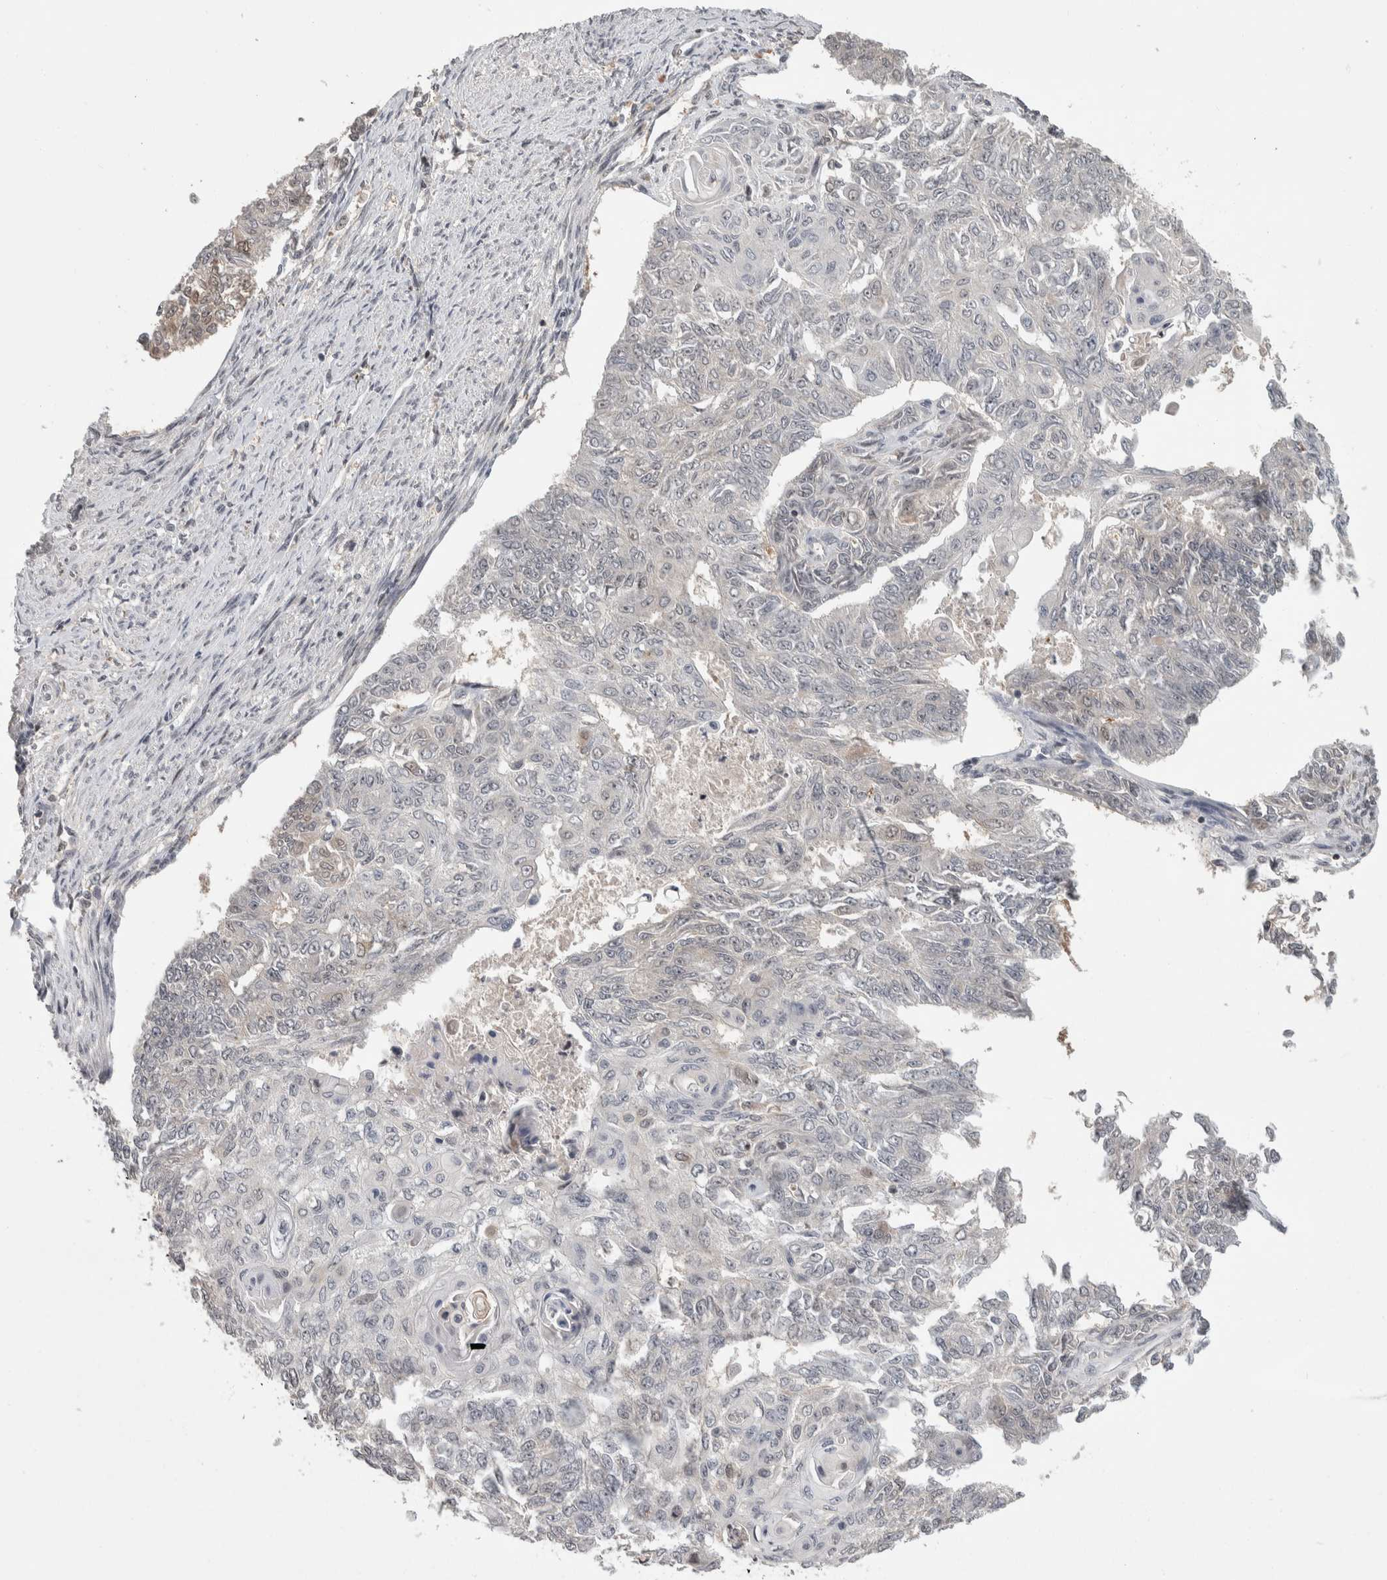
{"staining": {"intensity": "negative", "quantity": "none", "location": "none"}, "tissue": "endometrial cancer", "cell_type": "Tumor cells", "image_type": "cancer", "snomed": [{"axis": "morphology", "description": "Adenocarcinoma, NOS"}, {"axis": "topography", "description": "Endometrium"}], "caption": "Immunohistochemistry photomicrograph of endometrial adenocarcinoma stained for a protein (brown), which shows no staining in tumor cells.", "gene": "ZSCAN21", "patient": {"sex": "female", "age": 32}}